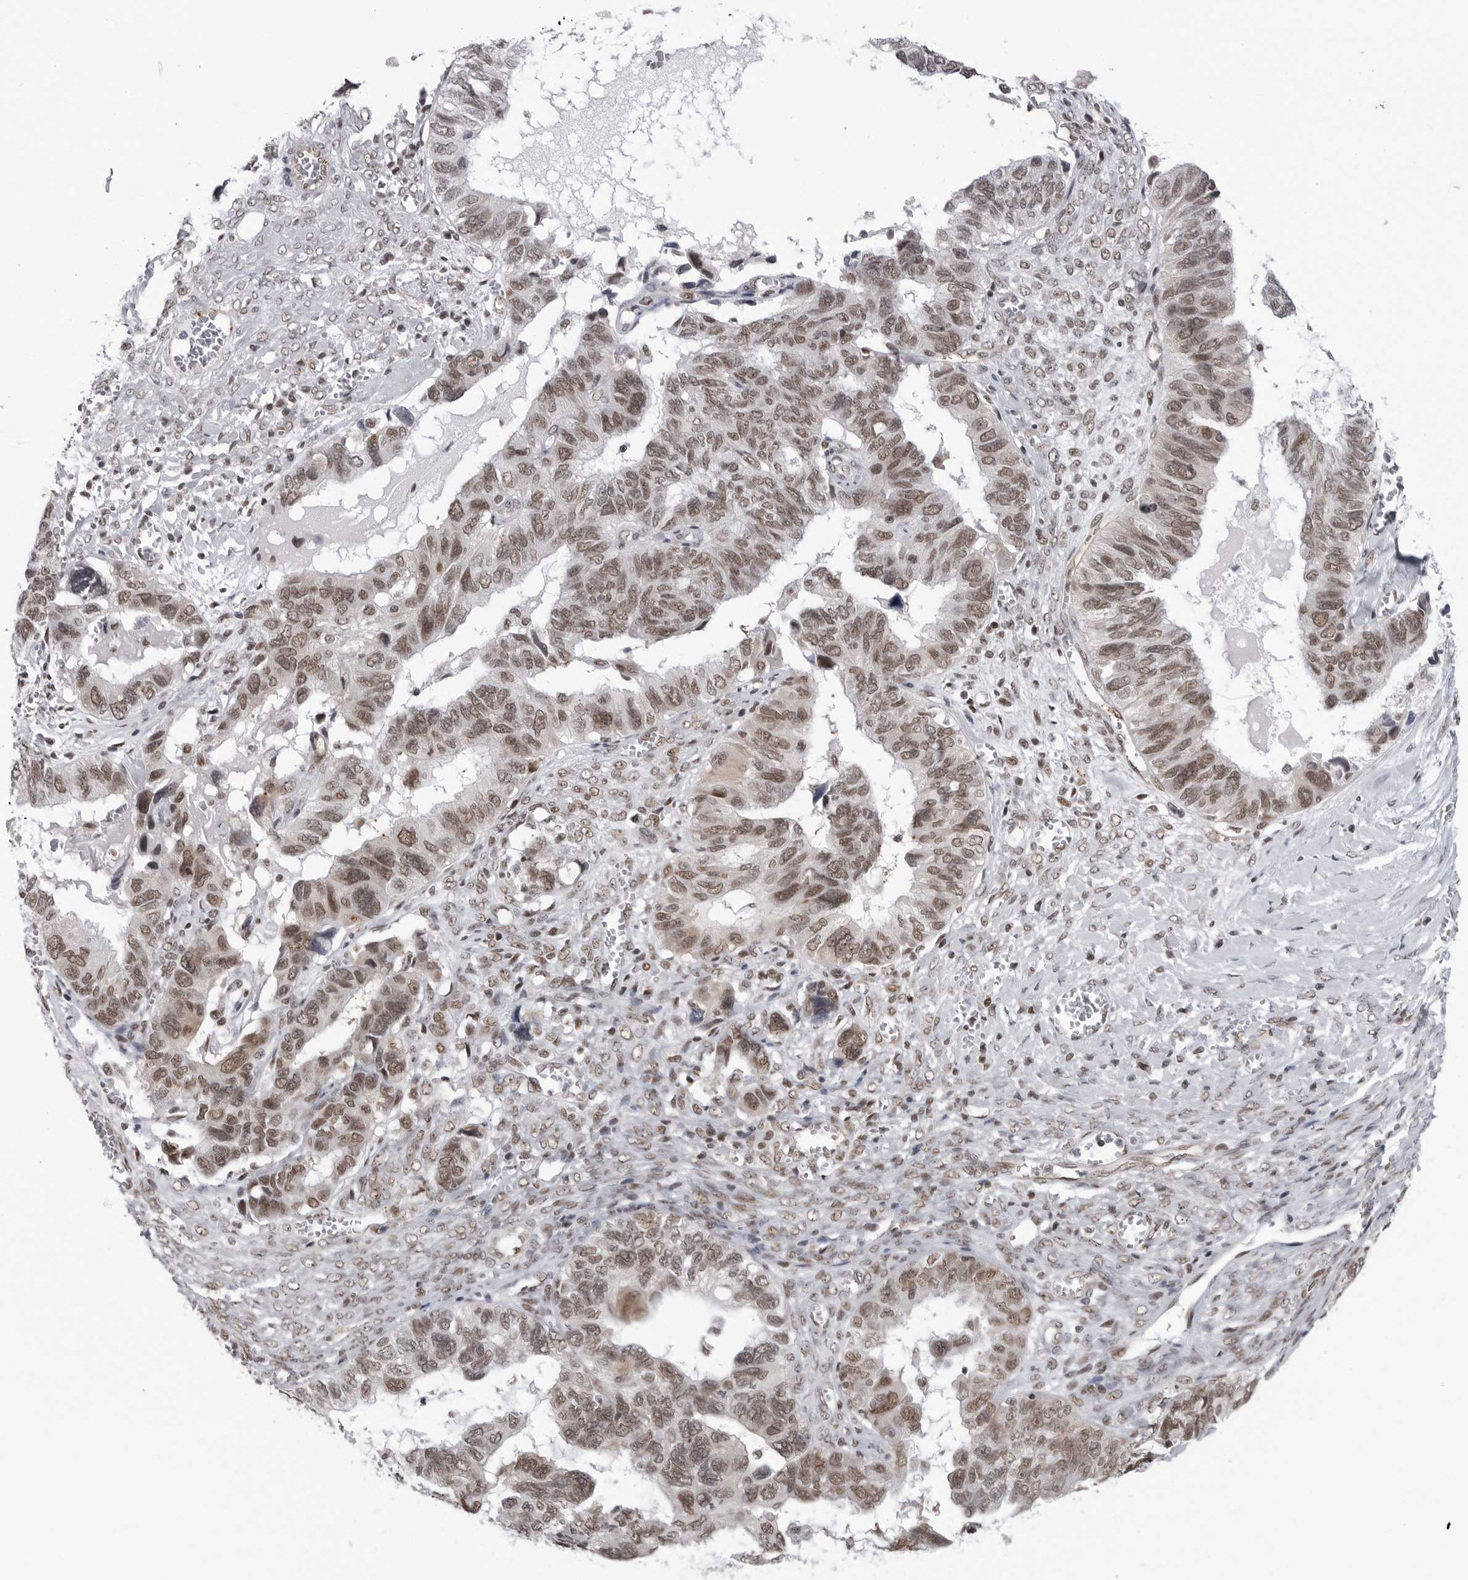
{"staining": {"intensity": "moderate", "quantity": ">75%", "location": "nuclear"}, "tissue": "ovarian cancer", "cell_type": "Tumor cells", "image_type": "cancer", "snomed": [{"axis": "morphology", "description": "Cystadenocarcinoma, serous, NOS"}, {"axis": "topography", "description": "Ovary"}], "caption": "Immunohistochemistry (IHC) (DAB) staining of ovarian cancer shows moderate nuclear protein positivity in approximately >75% of tumor cells.", "gene": "RNF26", "patient": {"sex": "female", "age": 79}}